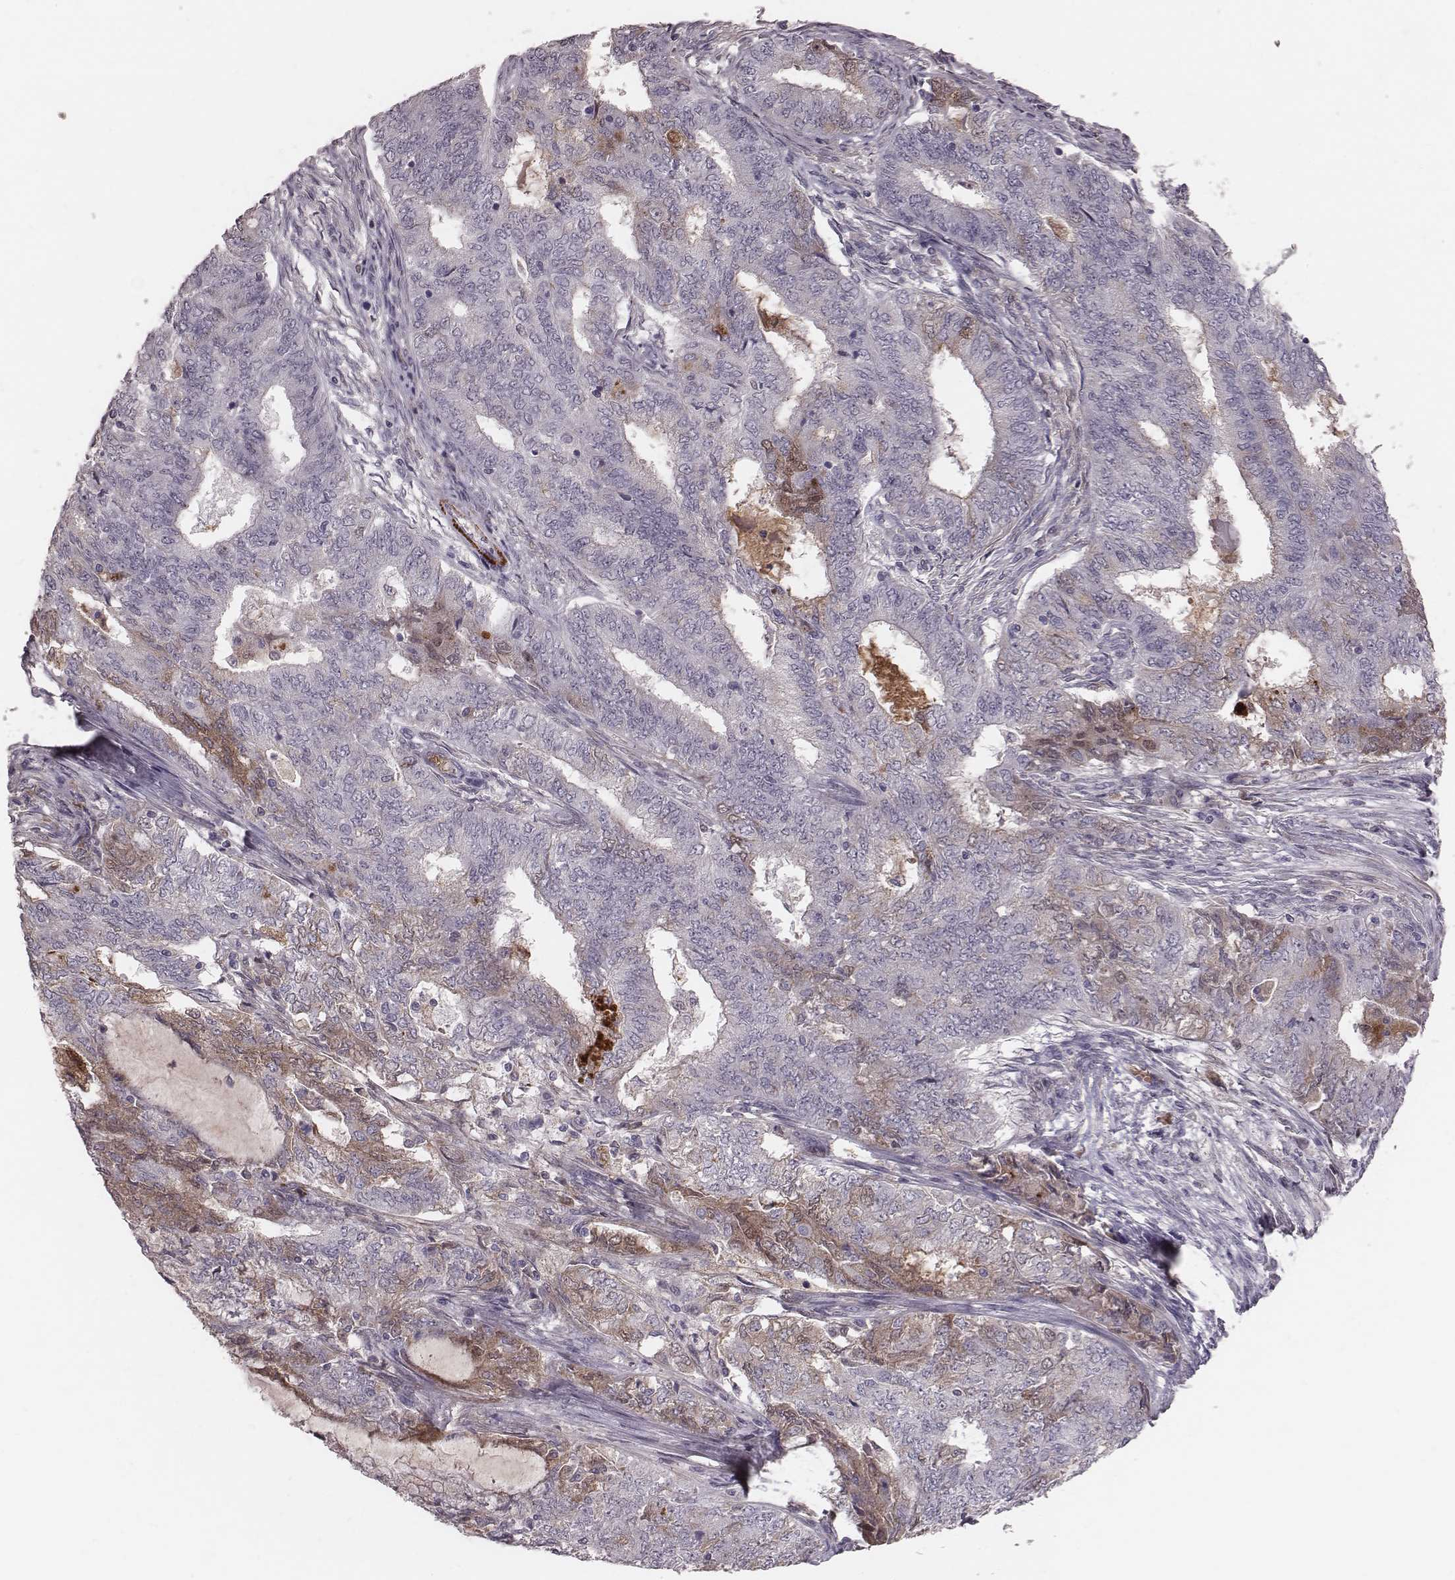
{"staining": {"intensity": "negative", "quantity": "none", "location": "none"}, "tissue": "endometrial cancer", "cell_type": "Tumor cells", "image_type": "cancer", "snomed": [{"axis": "morphology", "description": "Adenocarcinoma, NOS"}, {"axis": "topography", "description": "Endometrium"}], "caption": "DAB (3,3'-diaminobenzidine) immunohistochemical staining of endometrial cancer (adenocarcinoma) shows no significant positivity in tumor cells.", "gene": "CFTR", "patient": {"sex": "female", "age": 62}}